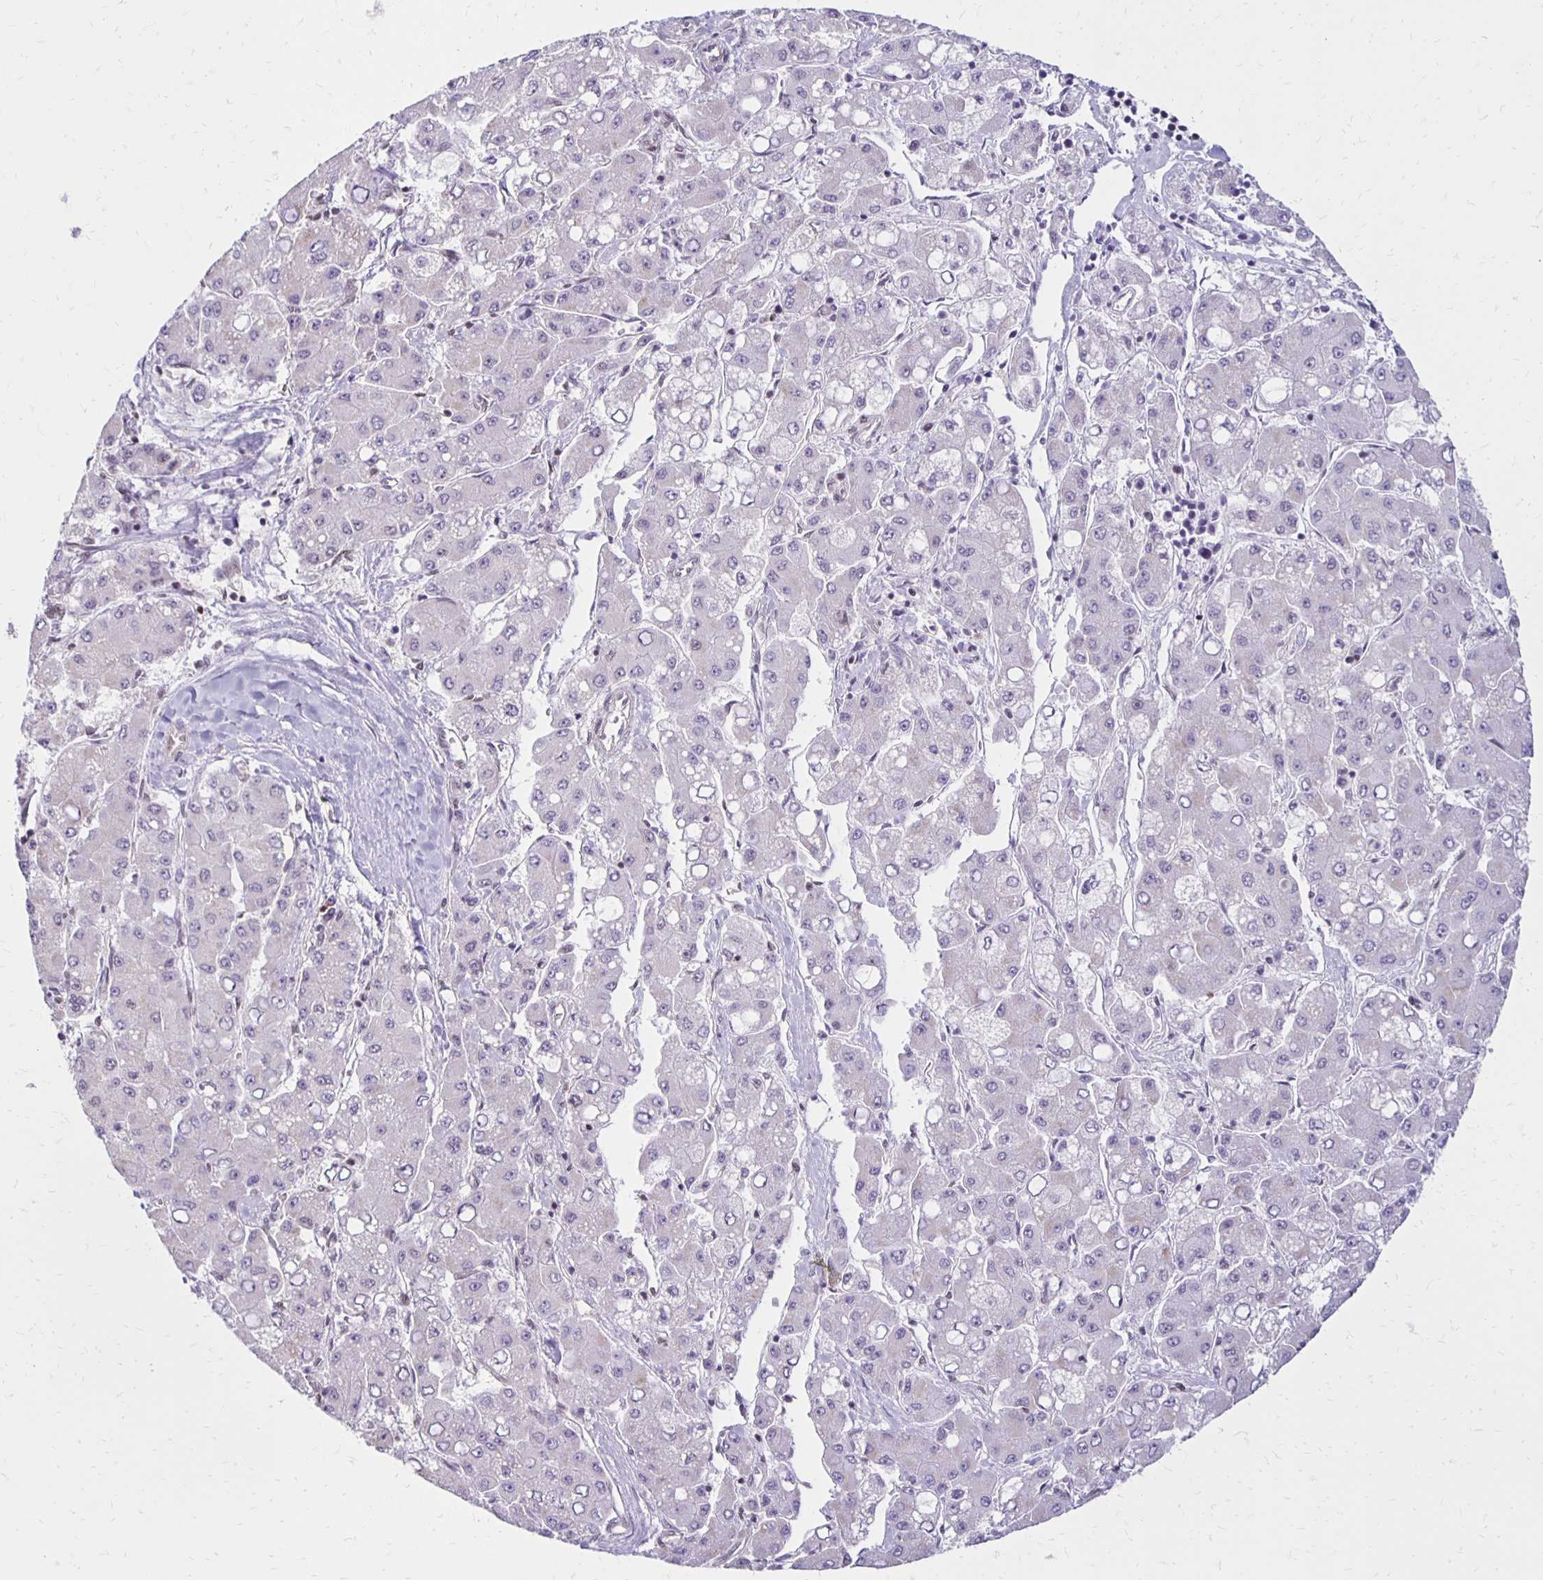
{"staining": {"intensity": "negative", "quantity": "none", "location": "none"}, "tissue": "liver cancer", "cell_type": "Tumor cells", "image_type": "cancer", "snomed": [{"axis": "morphology", "description": "Carcinoma, Hepatocellular, NOS"}, {"axis": "topography", "description": "Liver"}], "caption": "IHC image of neoplastic tissue: liver cancer (hepatocellular carcinoma) stained with DAB (3,3'-diaminobenzidine) shows no significant protein expression in tumor cells.", "gene": "DDB2", "patient": {"sex": "male", "age": 40}}